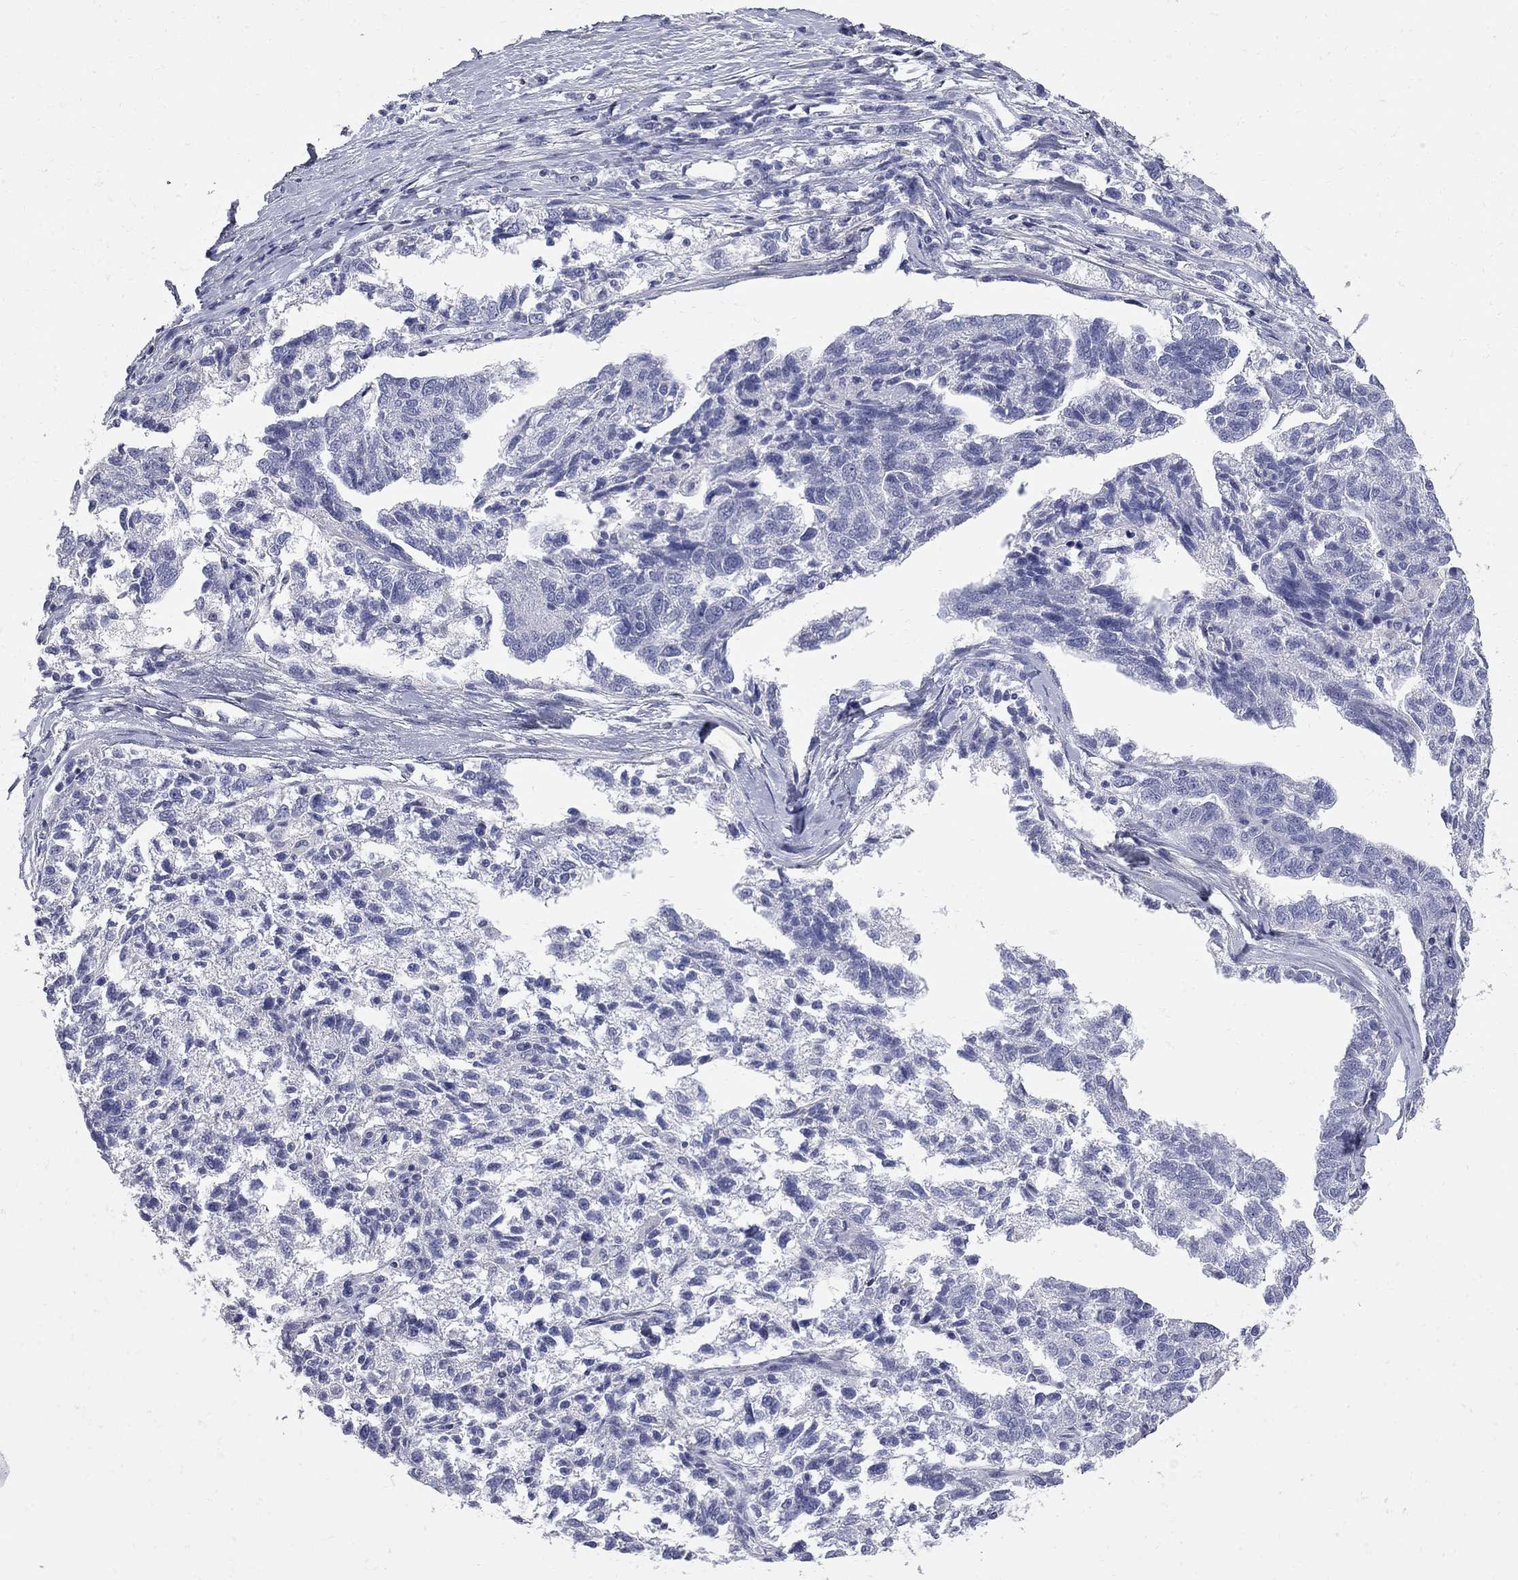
{"staining": {"intensity": "negative", "quantity": "none", "location": "none"}, "tissue": "ovarian cancer", "cell_type": "Tumor cells", "image_type": "cancer", "snomed": [{"axis": "morphology", "description": "Cystadenocarcinoma, serous, NOS"}, {"axis": "topography", "description": "Ovary"}], "caption": "DAB (3,3'-diaminobenzidine) immunohistochemical staining of ovarian cancer (serous cystadenocarcinoma) exhibits no significant expression in tumor cells. (DAB immunohistochemistry with hematoxylin counter stain).", "gene": "FAM221B", "patient": {"sex": "female", "age": 71}}